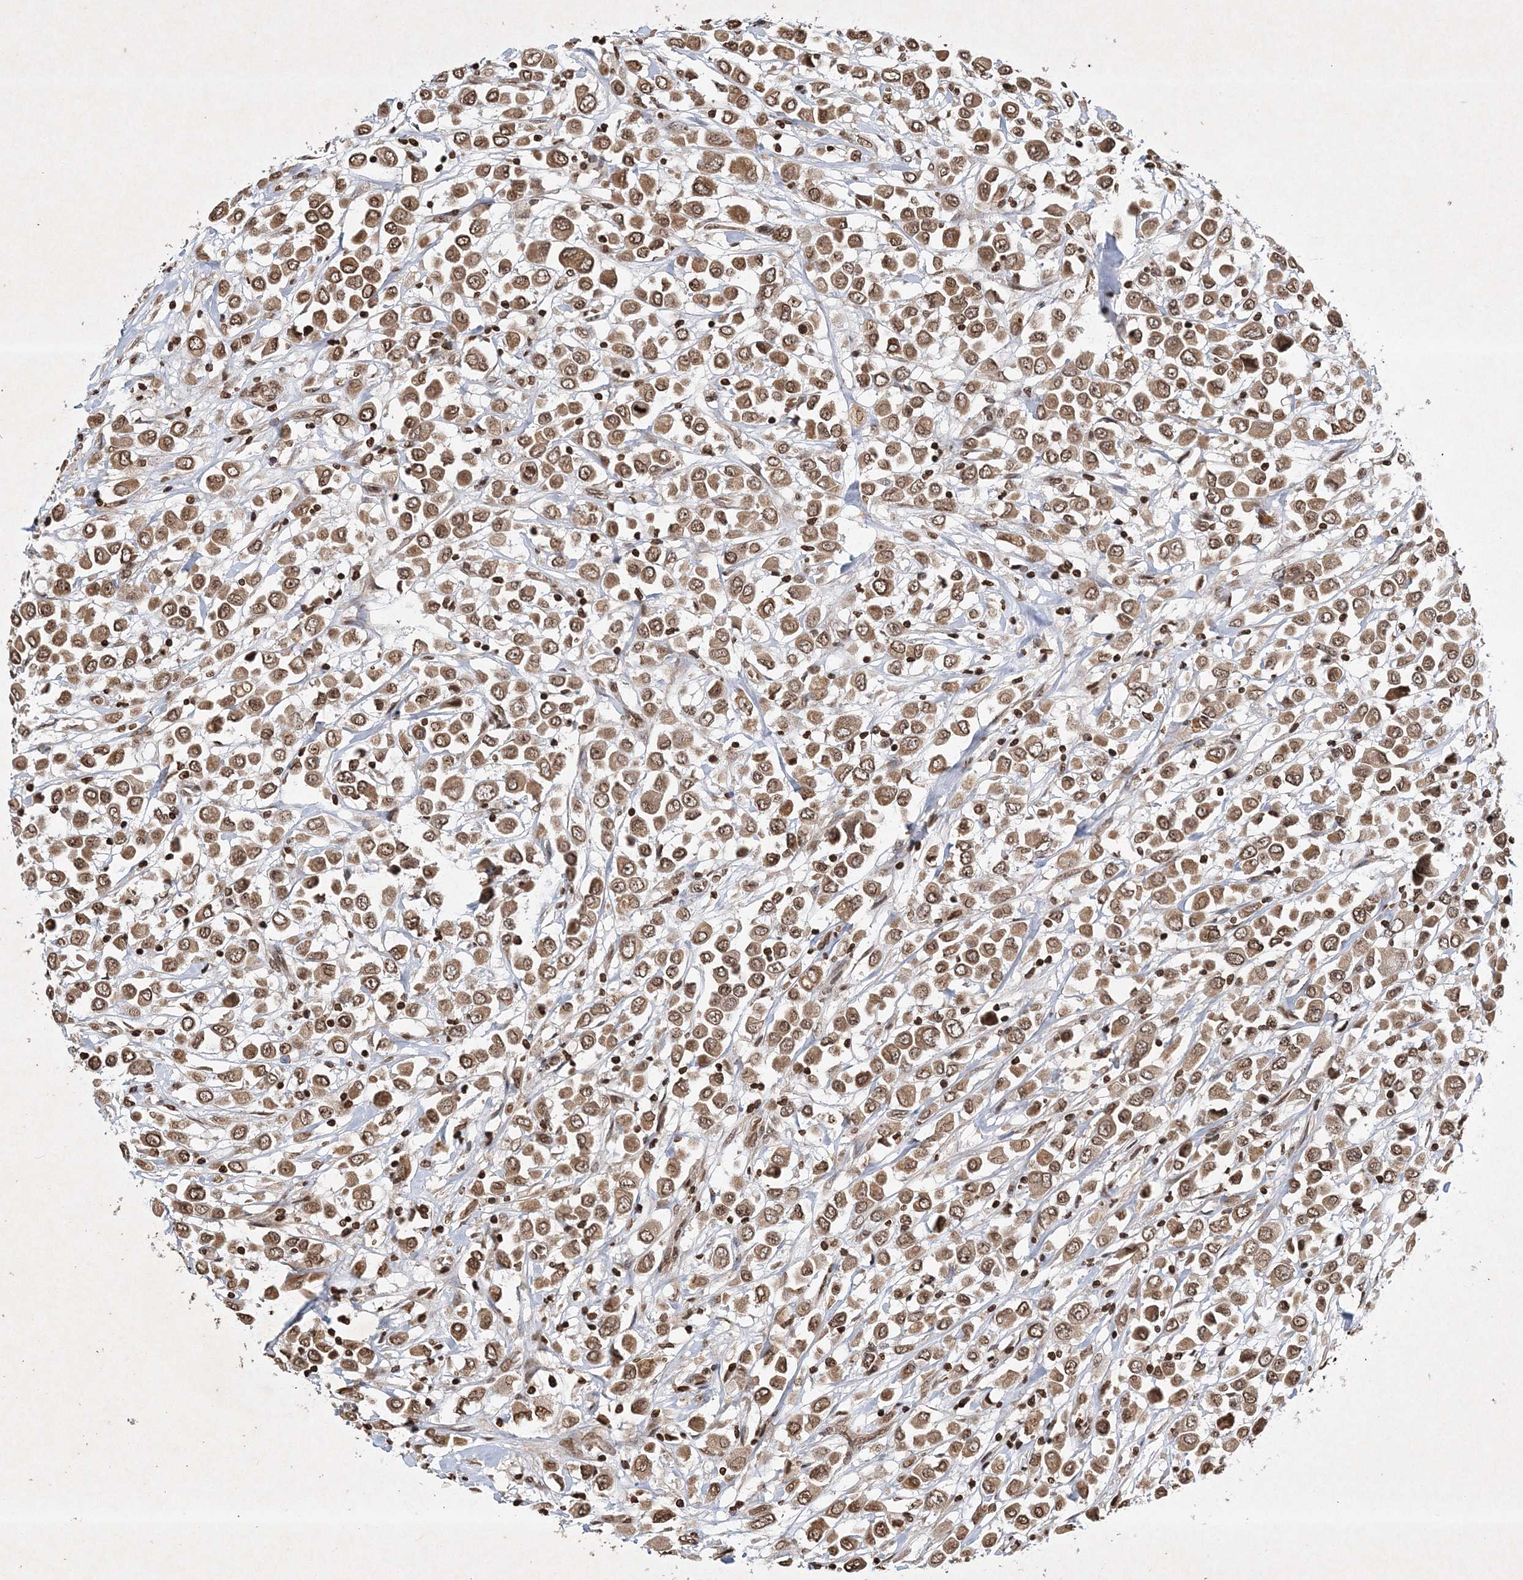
{"staining": {"intensity": "moderate", "quantity": ">75%", "location": "cytoplasmic/membranous,nuclear"}, "tissue": "breast cancer", "cell_type": "Tumor cells", "image_type": "cancer", "snomed": [{"axis": "morphology", "description": "Duct carcinoma"}, {"axis": "topography", "description": "Breast"}], "caption": "Breast cancer stained with a protein marker exhibits moderate staining in tumor cells.", "gene": "NEDD9", "patient": {"sex": "female", "age": 61}}